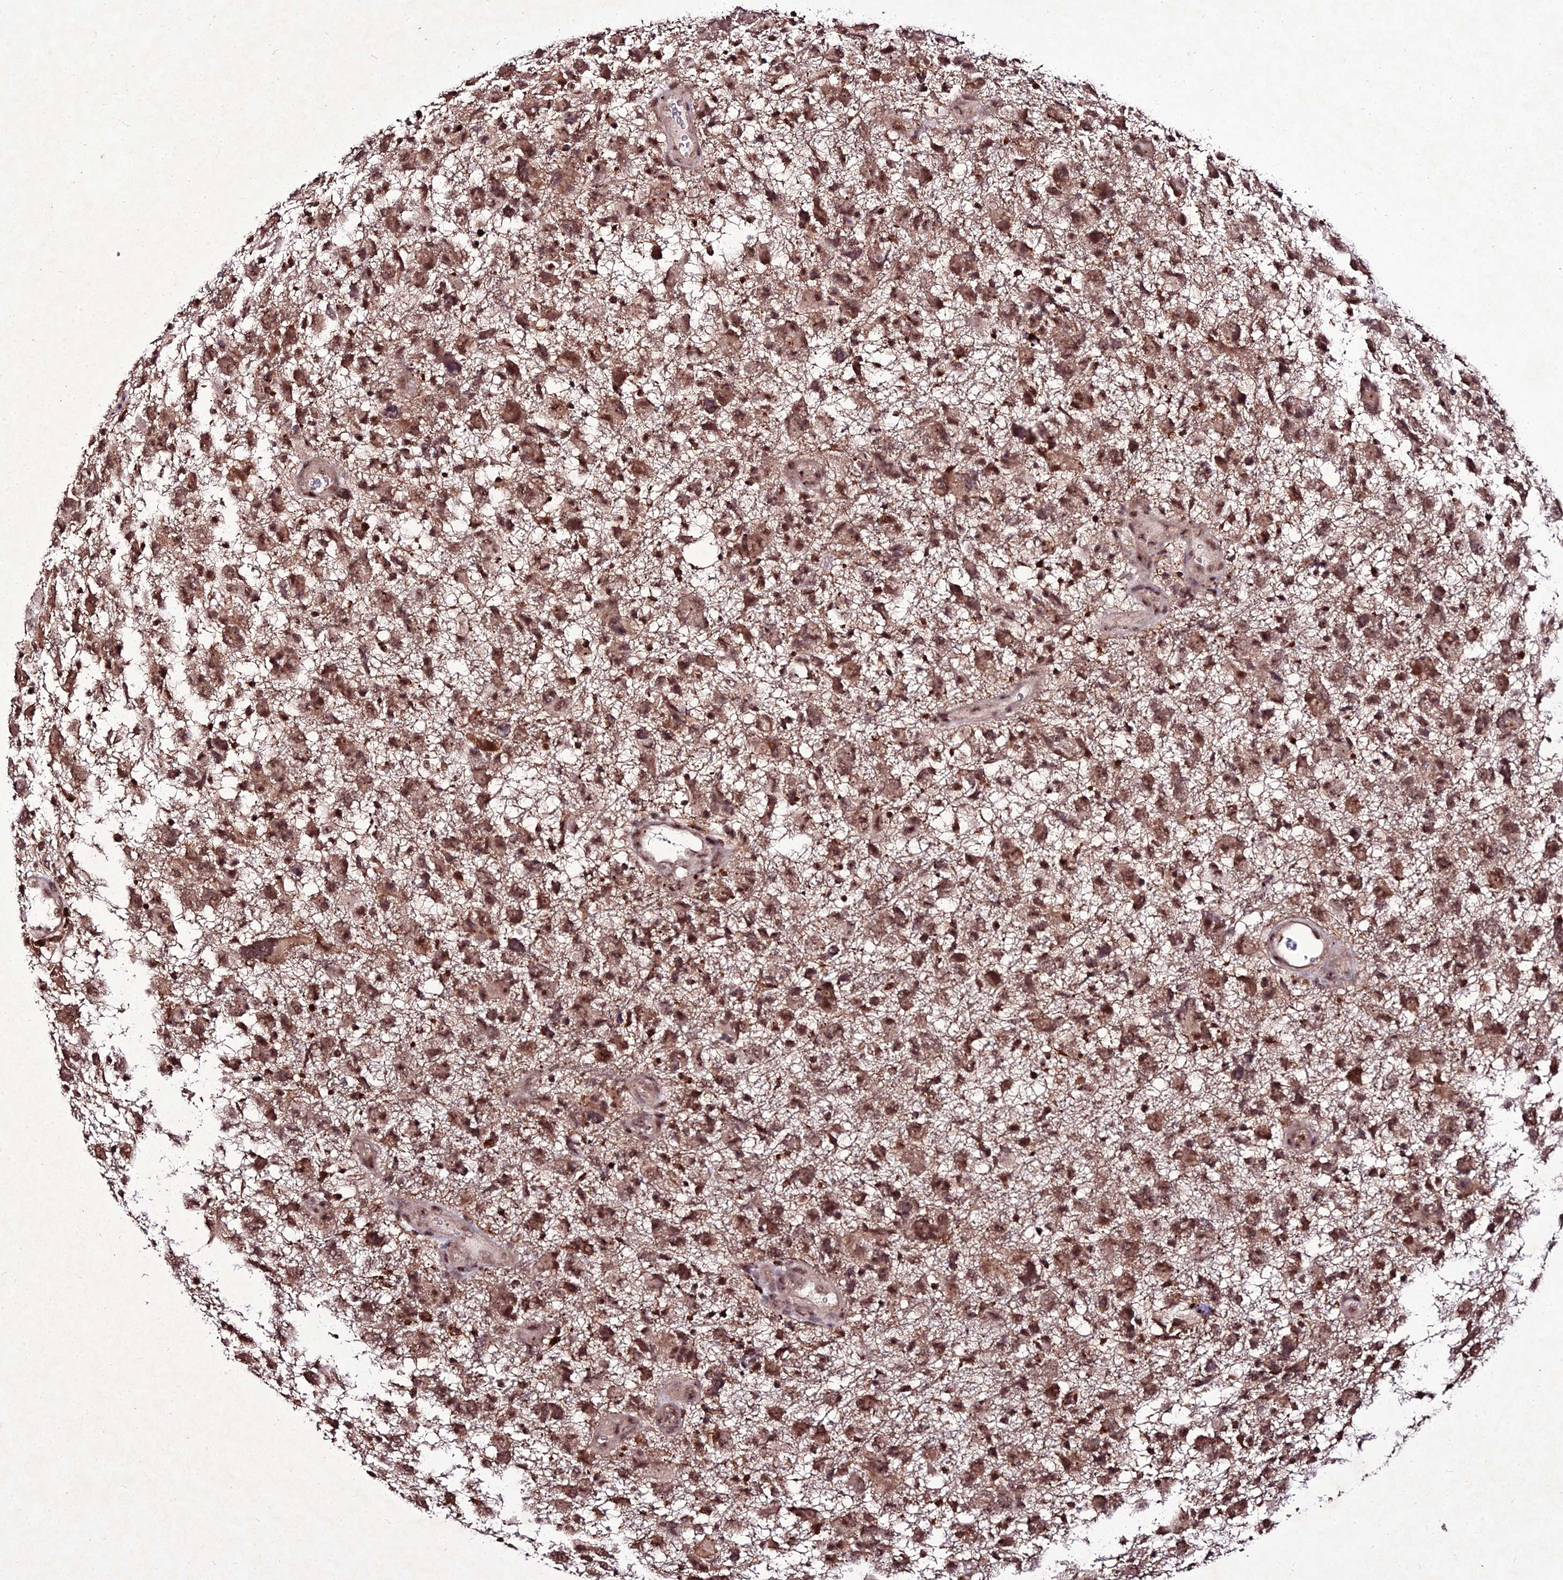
{"staining": {"intensity": "moderate", "quantity": ">75%", "location": "cytoplasmic/membranous,nuclear"}, "tissue": "glioma", "cell_type": "Tumor cells", "image_type": "cancer", "snomed": [{"axis": "morphology", "description": "Glioma, malignant, High grade"}, {"axis": "topography", "description": "Brain"}], "caption": "Glioma tissue reveals moderate cytoplasmic/membranous and nuclear positivity in about >75% of tumor cells The protein of interest is shown in brown color, while the nuclei are stained blue.", "gene": "ZNF766", "patient": {"sex": "male", "age": 61}}